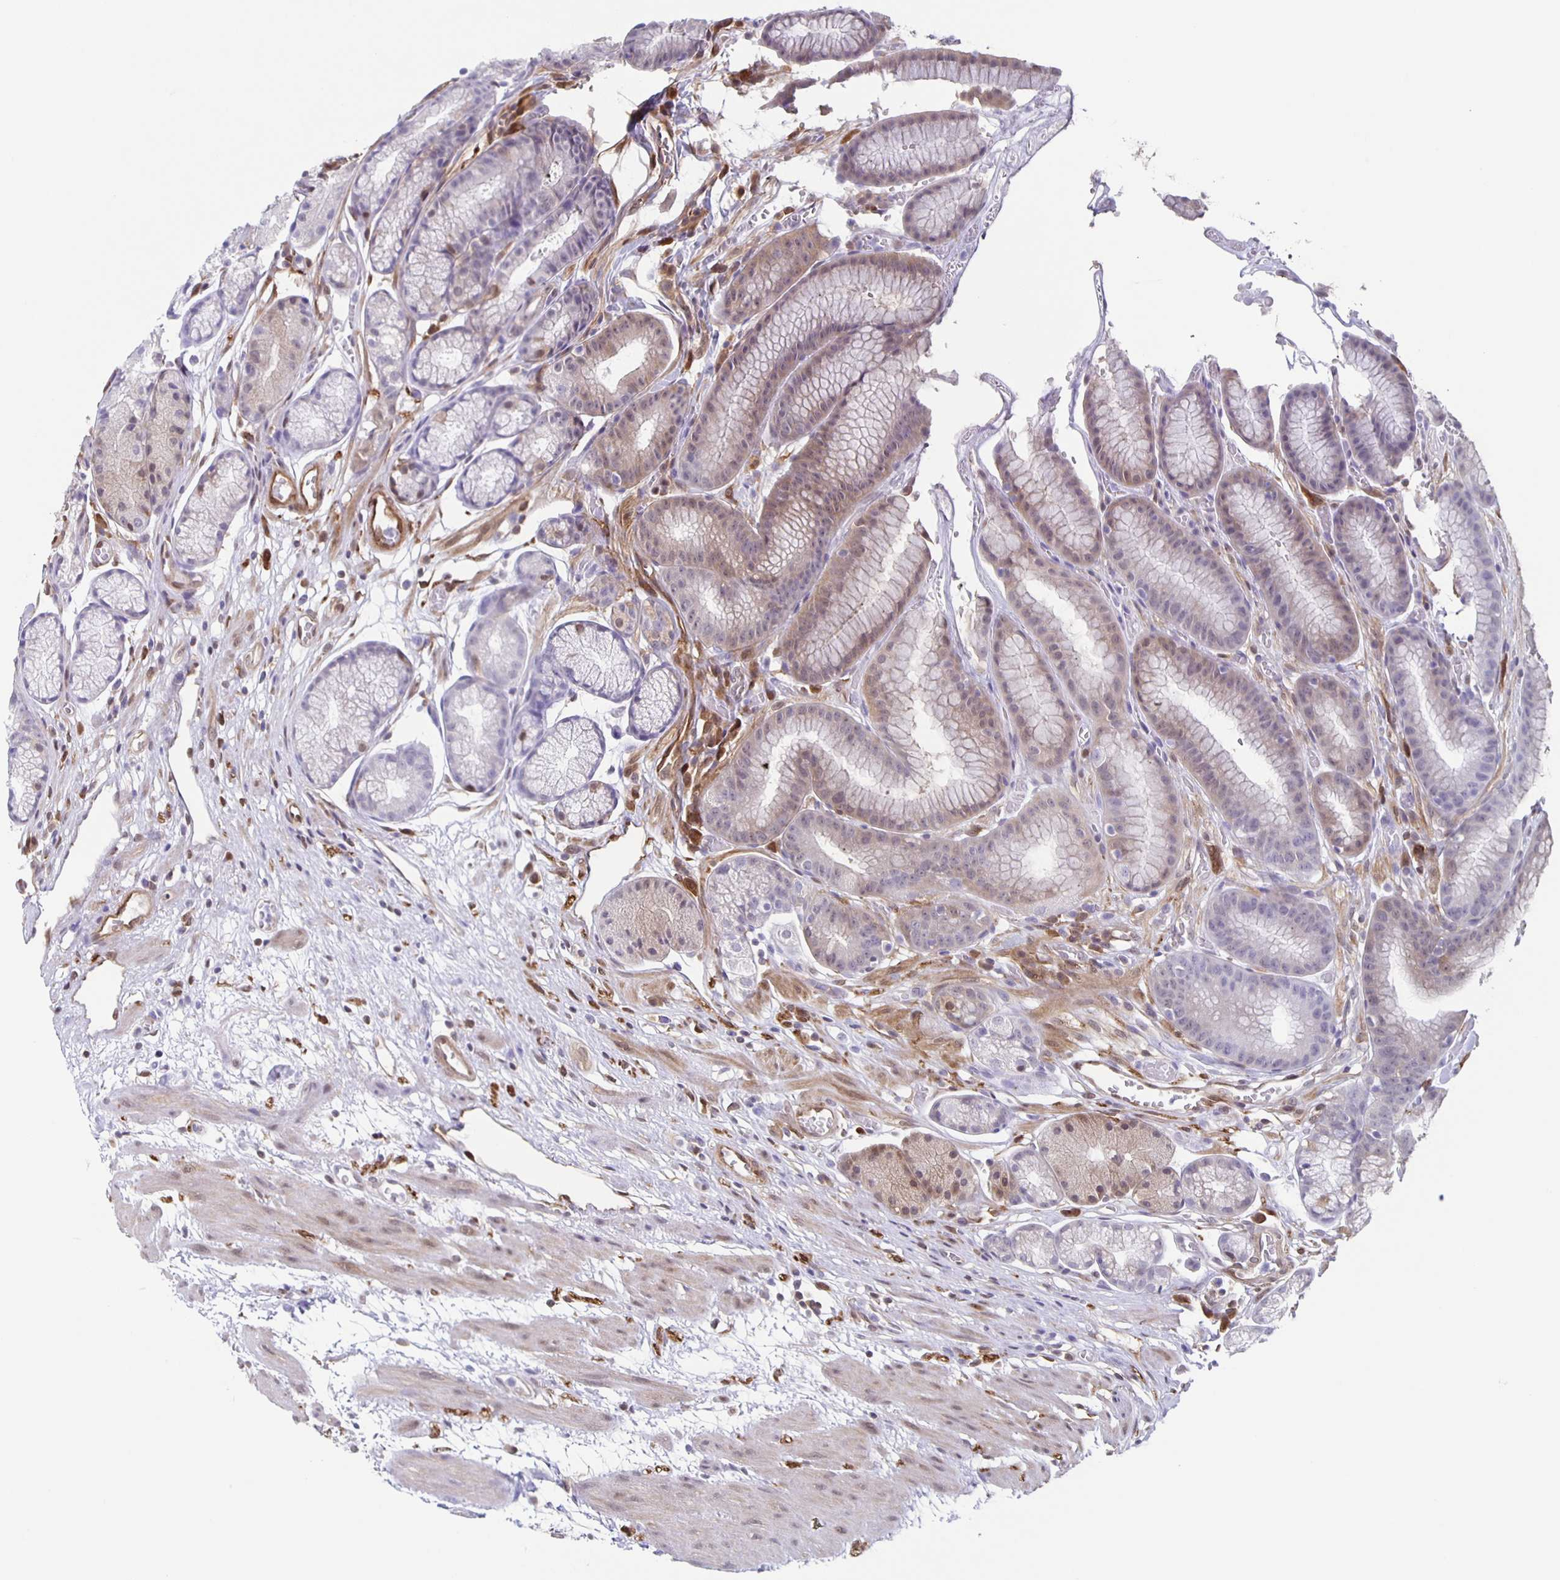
{"staining": {"intensity": "weak", "quantity": "<25%", "location": "cytoplasmic/membranous,nuclear"}, "tissue": "stomach", "cell_type": "Glandular cells", "image_type": "normal", "snomed": [{"axis": "morphology", "description": "Normal tissue, NOS"}, {"axis": "topography", "description": "Smooth muscle"}, {"axis": "topography", "description": "Stomach"}], "caption": "DAB immunohistochemical staining of benign human stomach demonstrates no significant staining in glandular cells. (DAB (3,3'-diaminobenzidine) immunohistochemistry with hematoxylin counter stain).", "gene": "TPPP", "patient": {"sex": "male", "age": 70}}